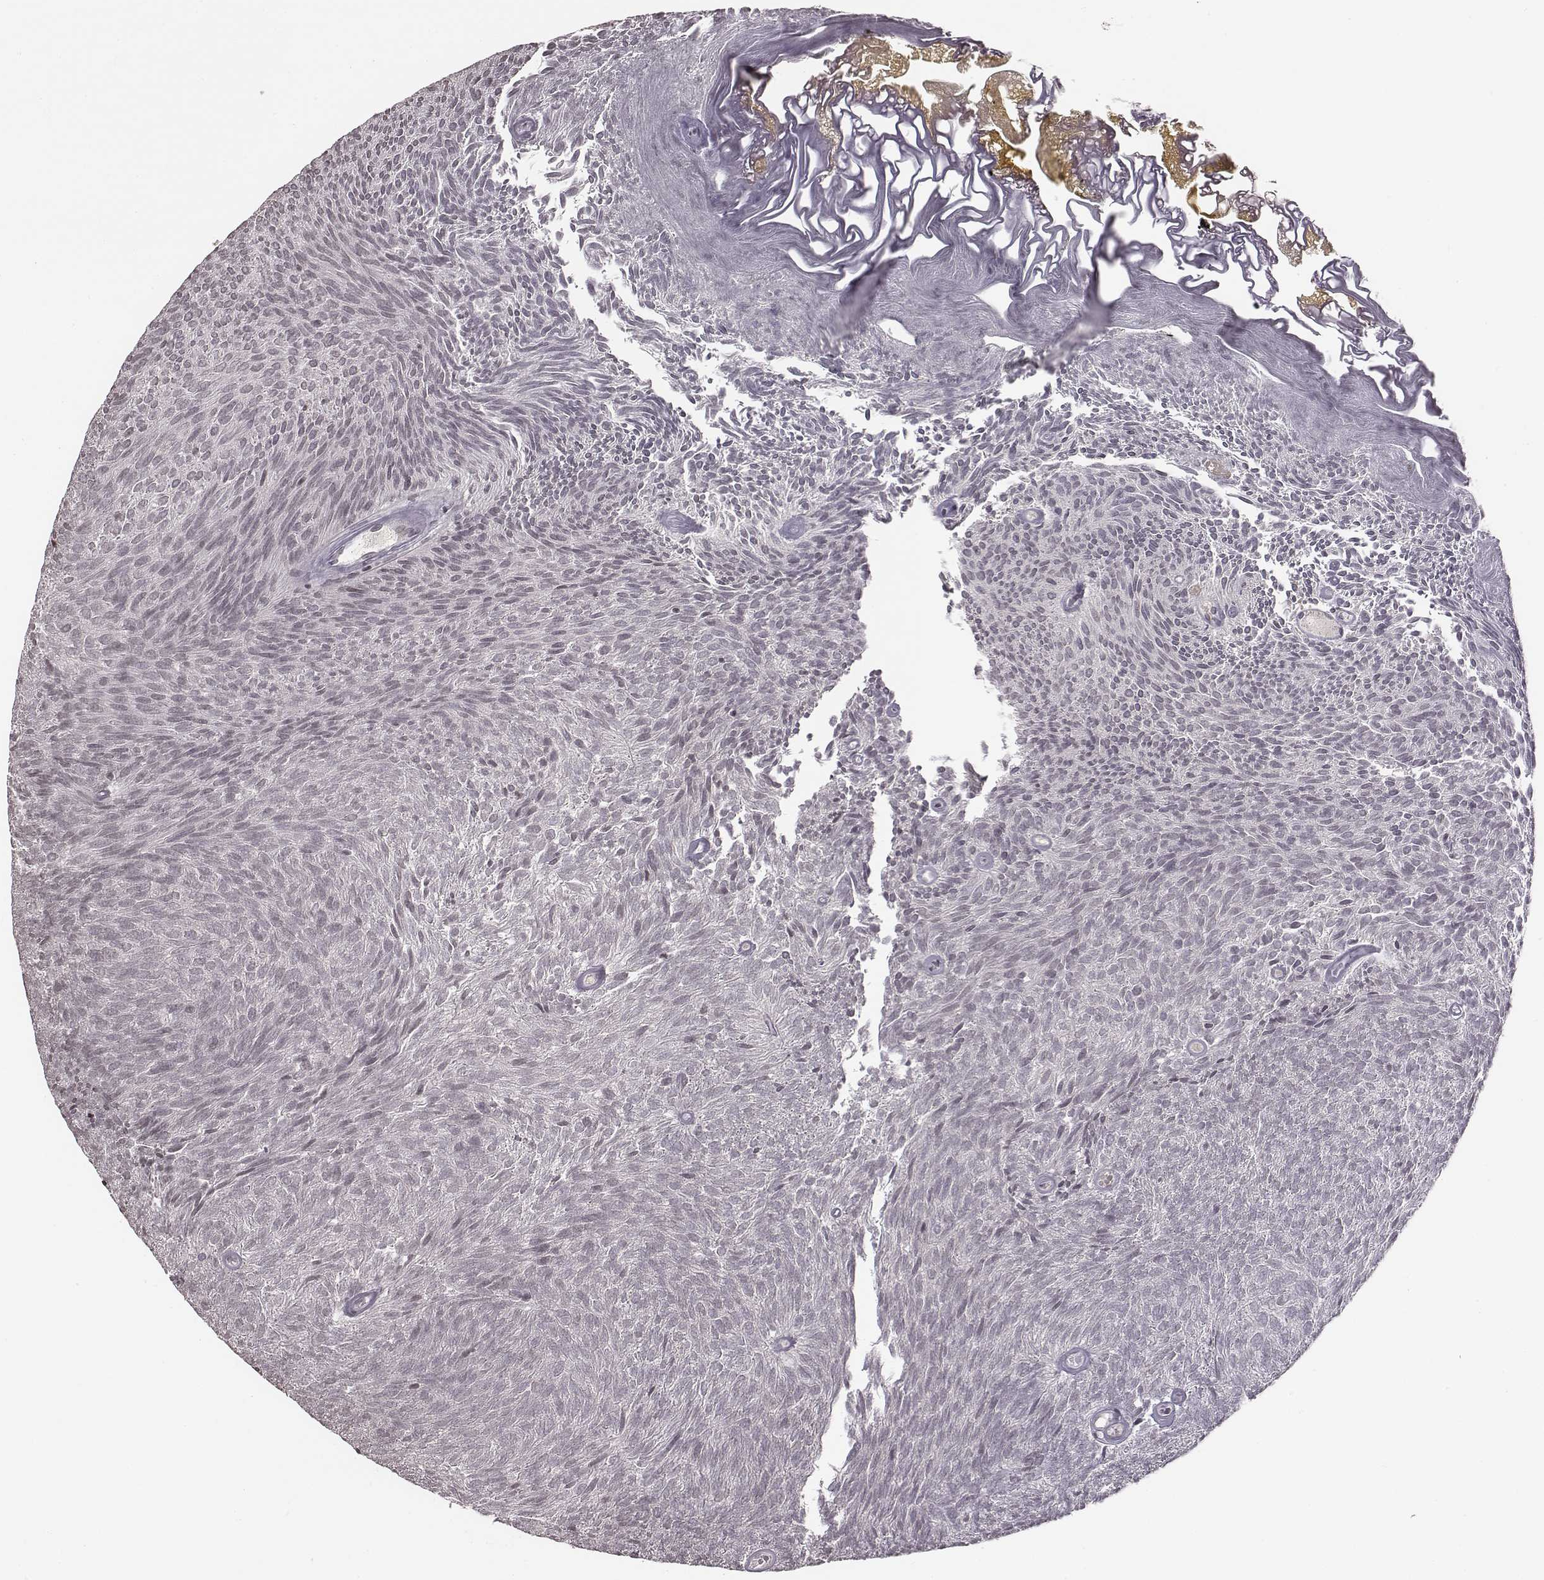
{"staining": {"intensity": "negative", "quantity": "none", "location": "none"}, "tissue": "urothelial cancer", "cell_type": "Tumor cells", "image_type": "cancer", "snomed": [{"axis": "morphology", "description": "Urothelial carcinoma, Low grade"}, {"axis": "topography", "description": "Urinary bladder"}], "caption": "Tumor cells show no significant protein expression in low-grade urothelial carcinoma.", "gene": "GRM4", "patient": {"sex": "male", "age": 77}}